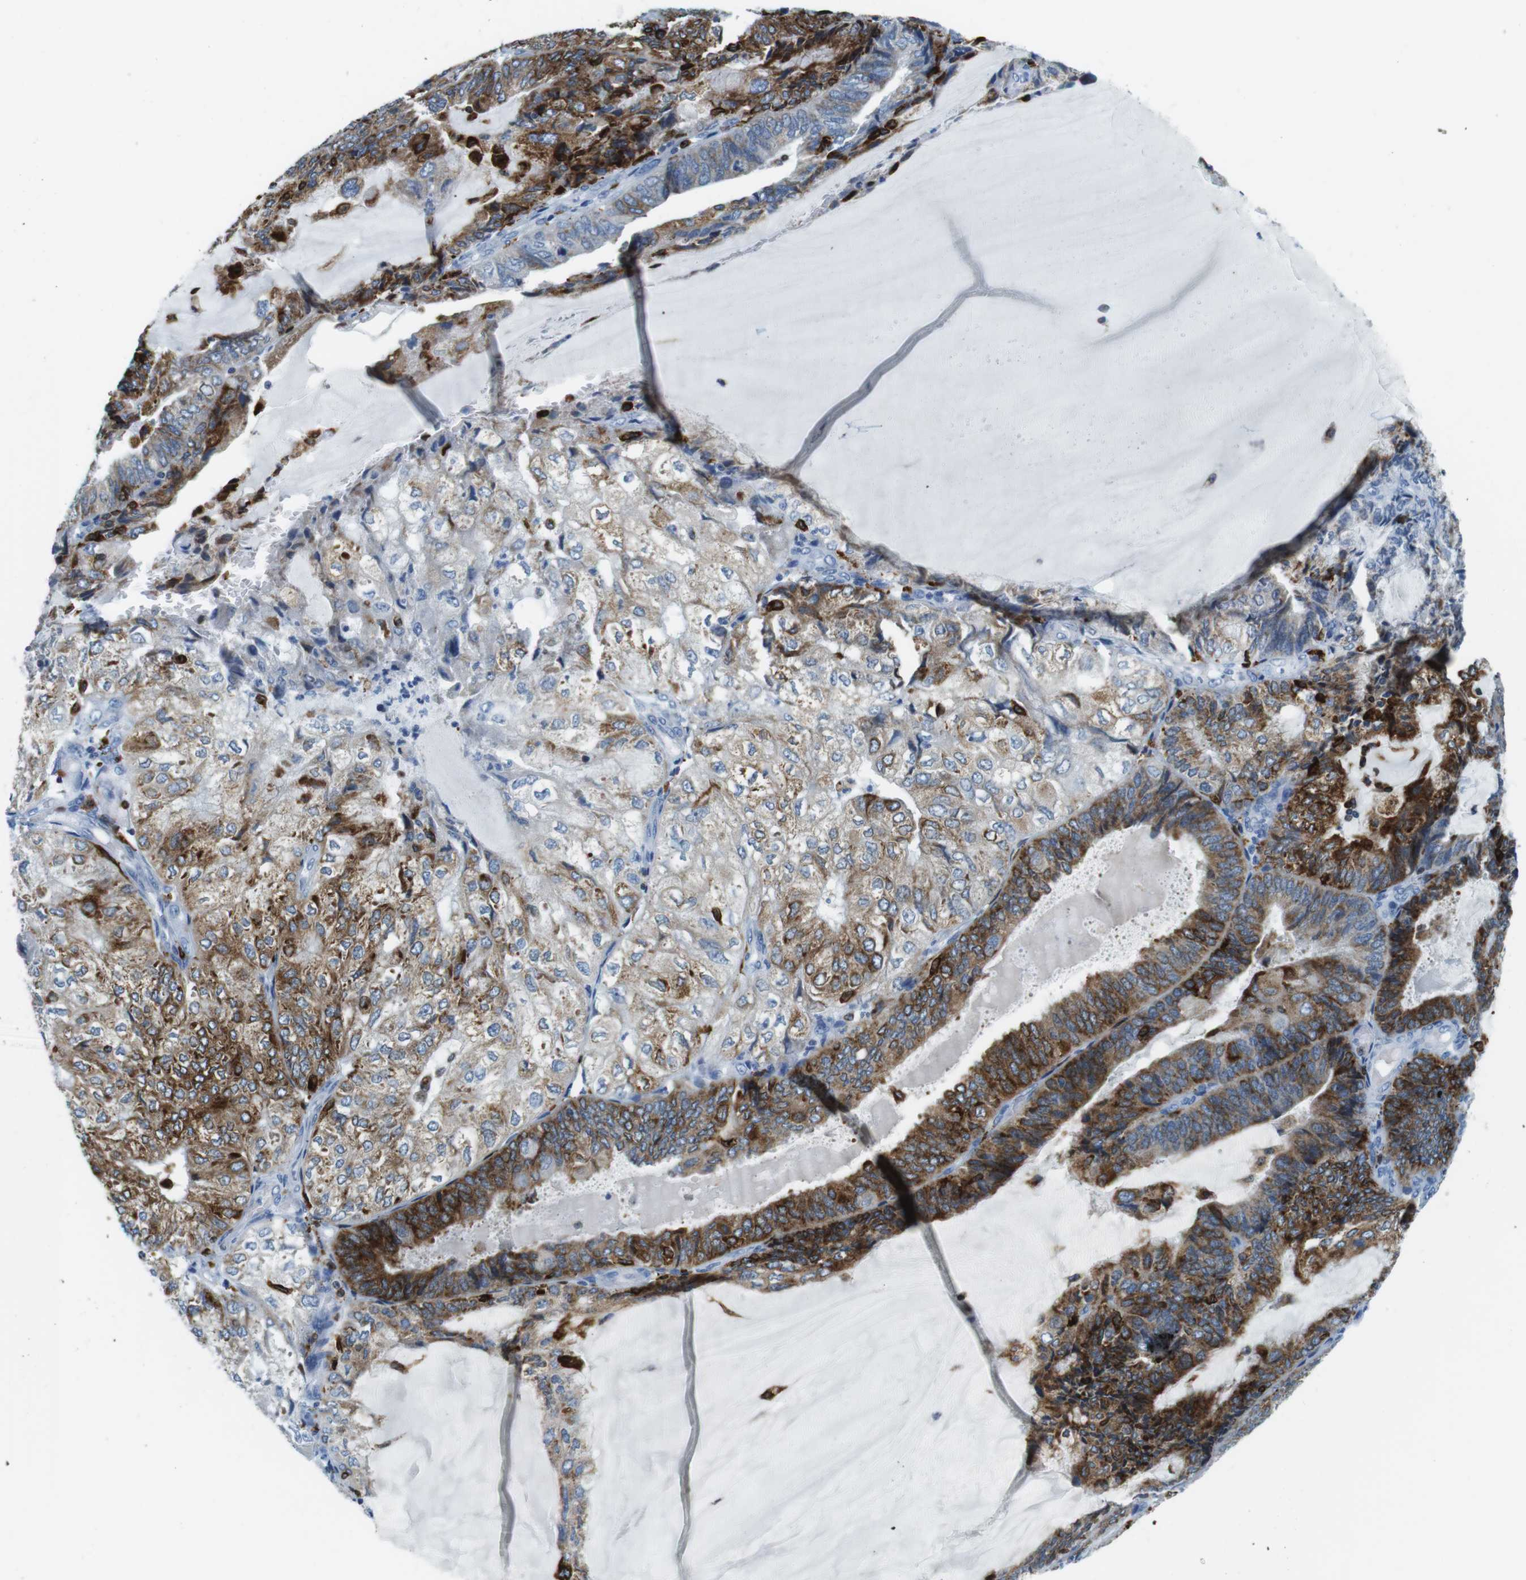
{"staining": {"intensity": "strong", "quantity": "25%-75%", "location": "cytoplasmic/membranous"}, "tissue": "endometrial cancer", "cell_type": "Tumor cells", "image_type": "cancer", "snomed": [{"axis": "morphology", "description": "Adenocarcinoma, NOS"}, {"axis": "topography", "description": "Endometrium"}], "caption": "High-power microscopy captured an IHC image of endometrial cancer, revealing strong cytoplasmic/membranous staining in approximately 25%-75% of tumor cells.", "gene": "CIITA", "patient": {"sex": "female", "age": 81}}